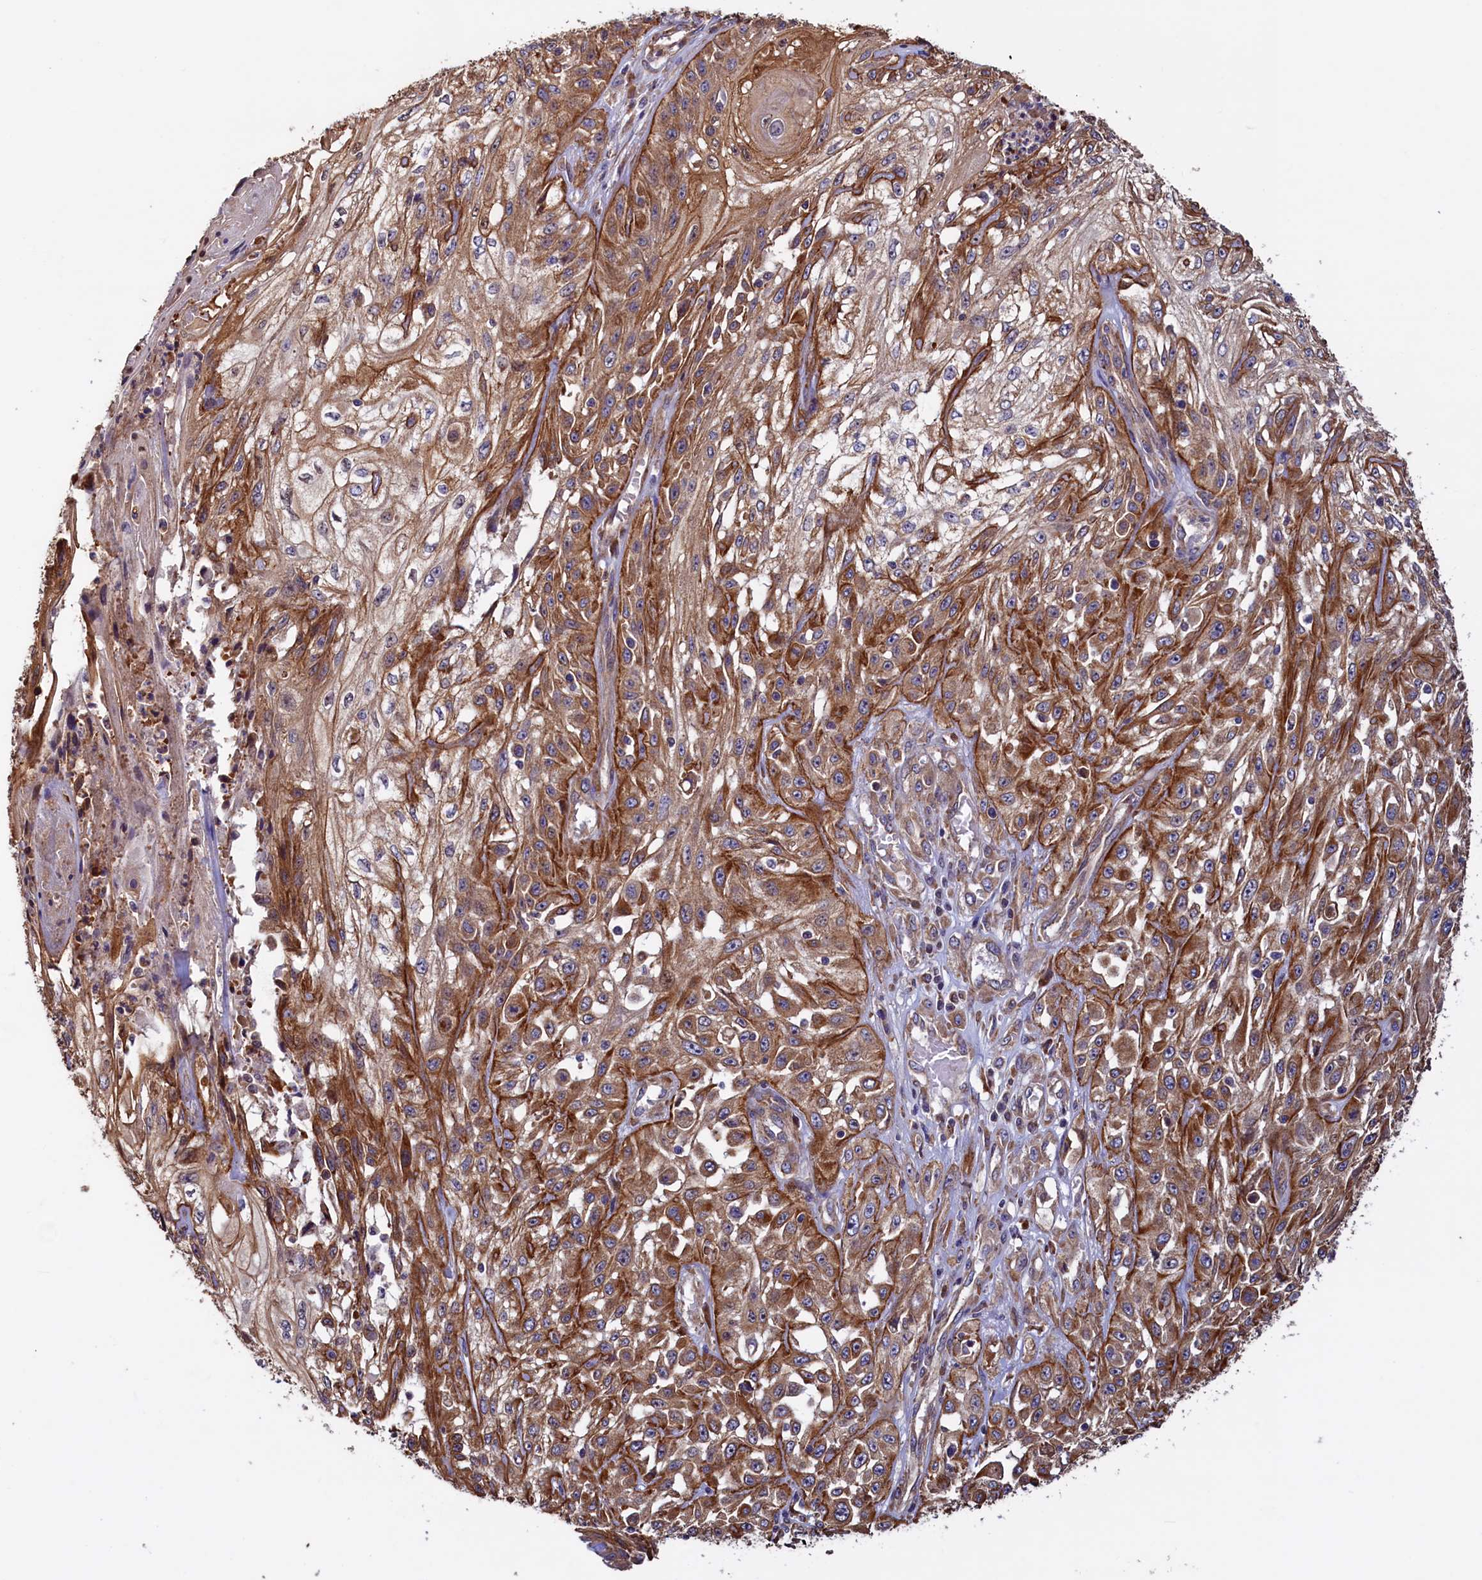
{"staining": {"intensity": "moderate", "quantity": ">75%", "location": "cytoplasmic/membranous"}, "tissue": "skin cancer", "cell_type": "Tumor cells", "image_type": "cancer", "snomed": [{"axis": "morphology", "description": "Squamous cell carcinoma, NOS"}, {"axis": "morphology", "description": "Squamous cell carcinoma, metastatic, NOS"}, {"axis": "topography", "description": "Skin"}, {"axis": "topography", "description": "Lymph node"}], "caption": "Protein expression analysis of human skin cancer (squamous cell carcinoma) reveals moderate cytoplasmic/membranous positivity in about >75% of tumor cells.", "gene": "ATXN2L", "patient": {"sex": "male", "age": 75}}